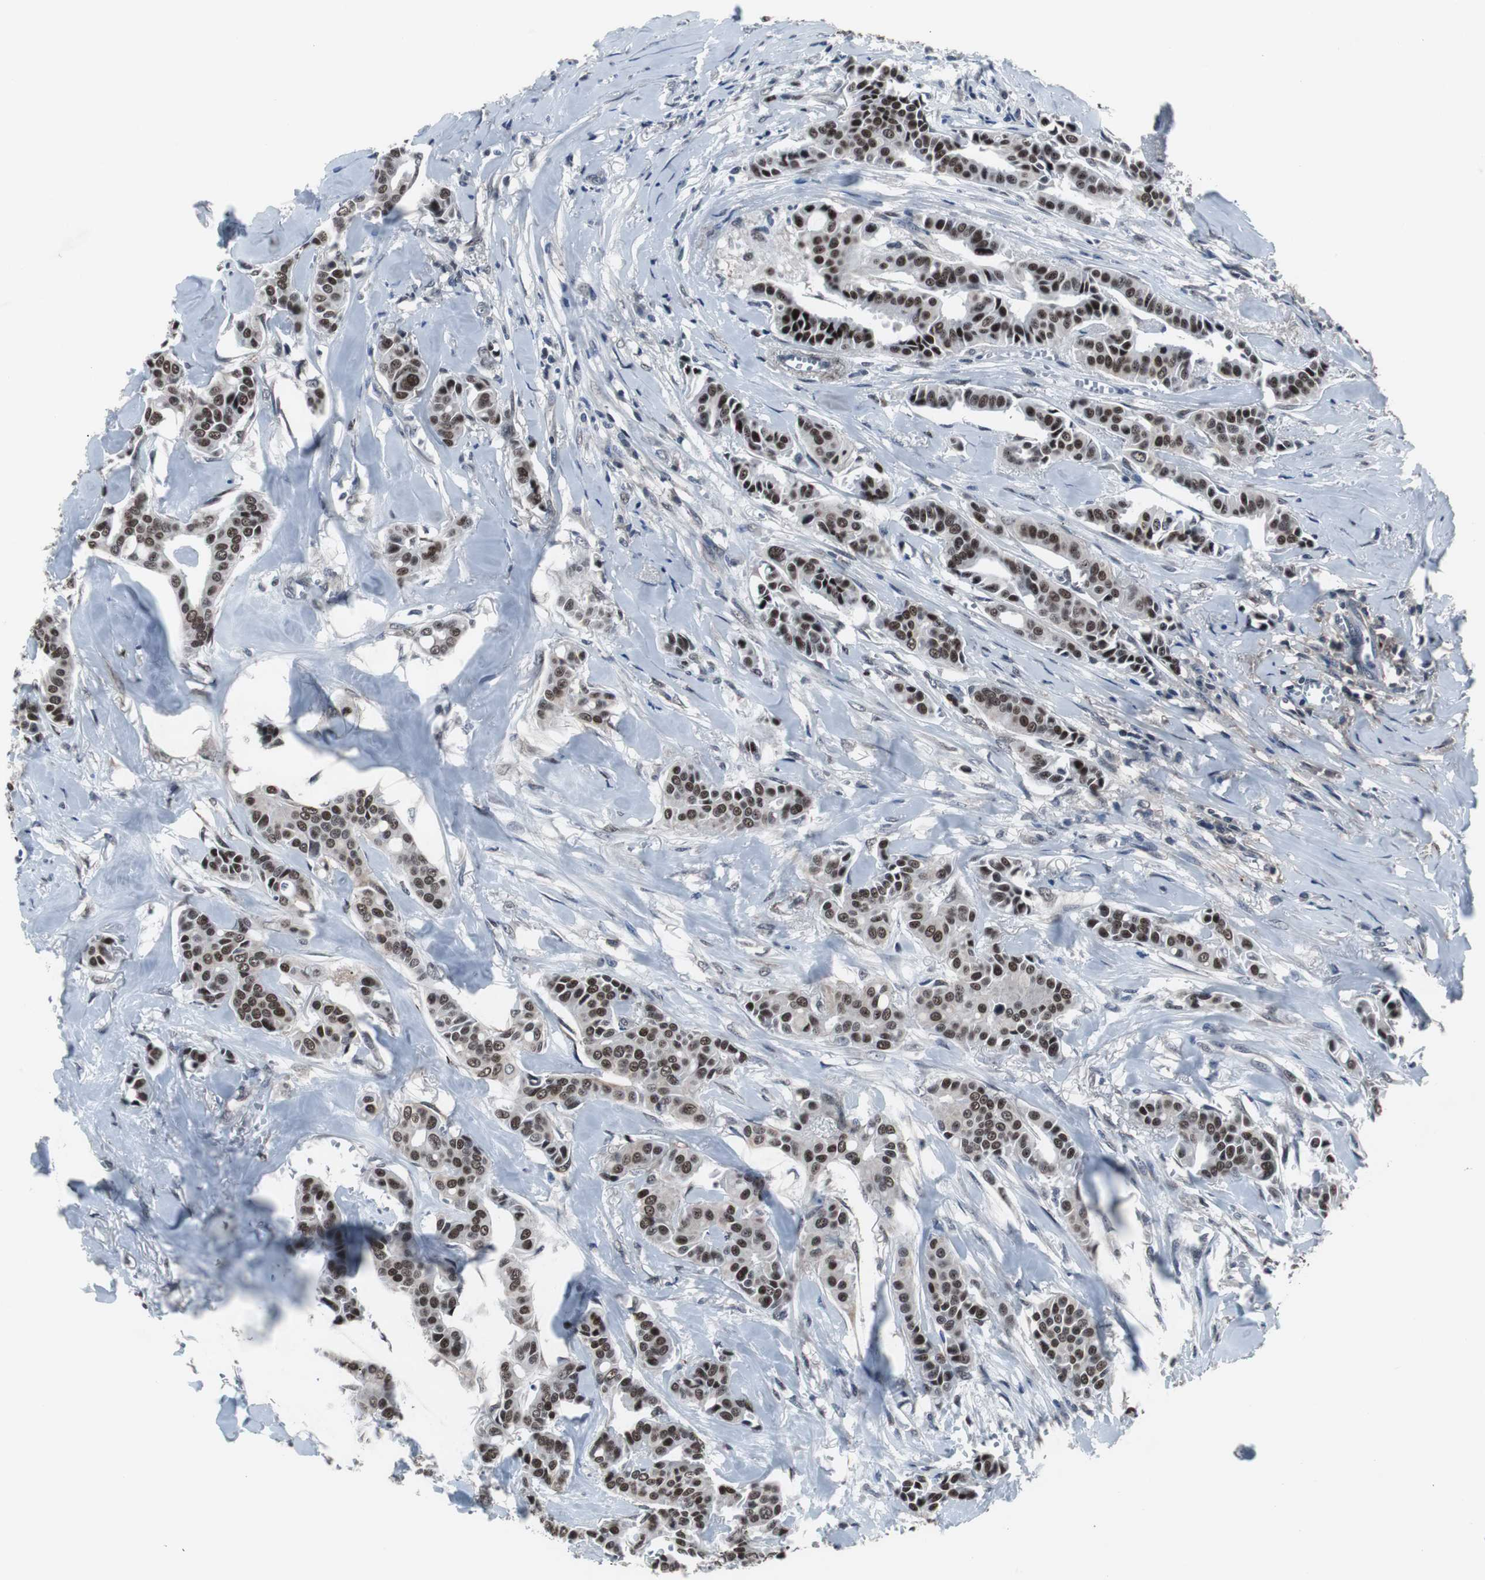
{"staining": {"intensity": "strong", "quantity": ">75%", "location": "nuclear"}, "tissue": "head and neck cancer", "cell_type": "Tumor cells", "image_type": "cancer", "snomed": [{"axis": "morphology", "description": "Adenocarcinoma, NOS"}, {"axis": "topography", "description": "Salivary gland"}, {"axis": "topography", "description": "Head-Neck"}], "caption": "Adenocarcinoma (head and neck) stained with IHC exhibits strong nuclear expression in approximately >75% of tumor cells.", "gene": "FOXP4", "patient": {"sex": "female", "age": 59}}